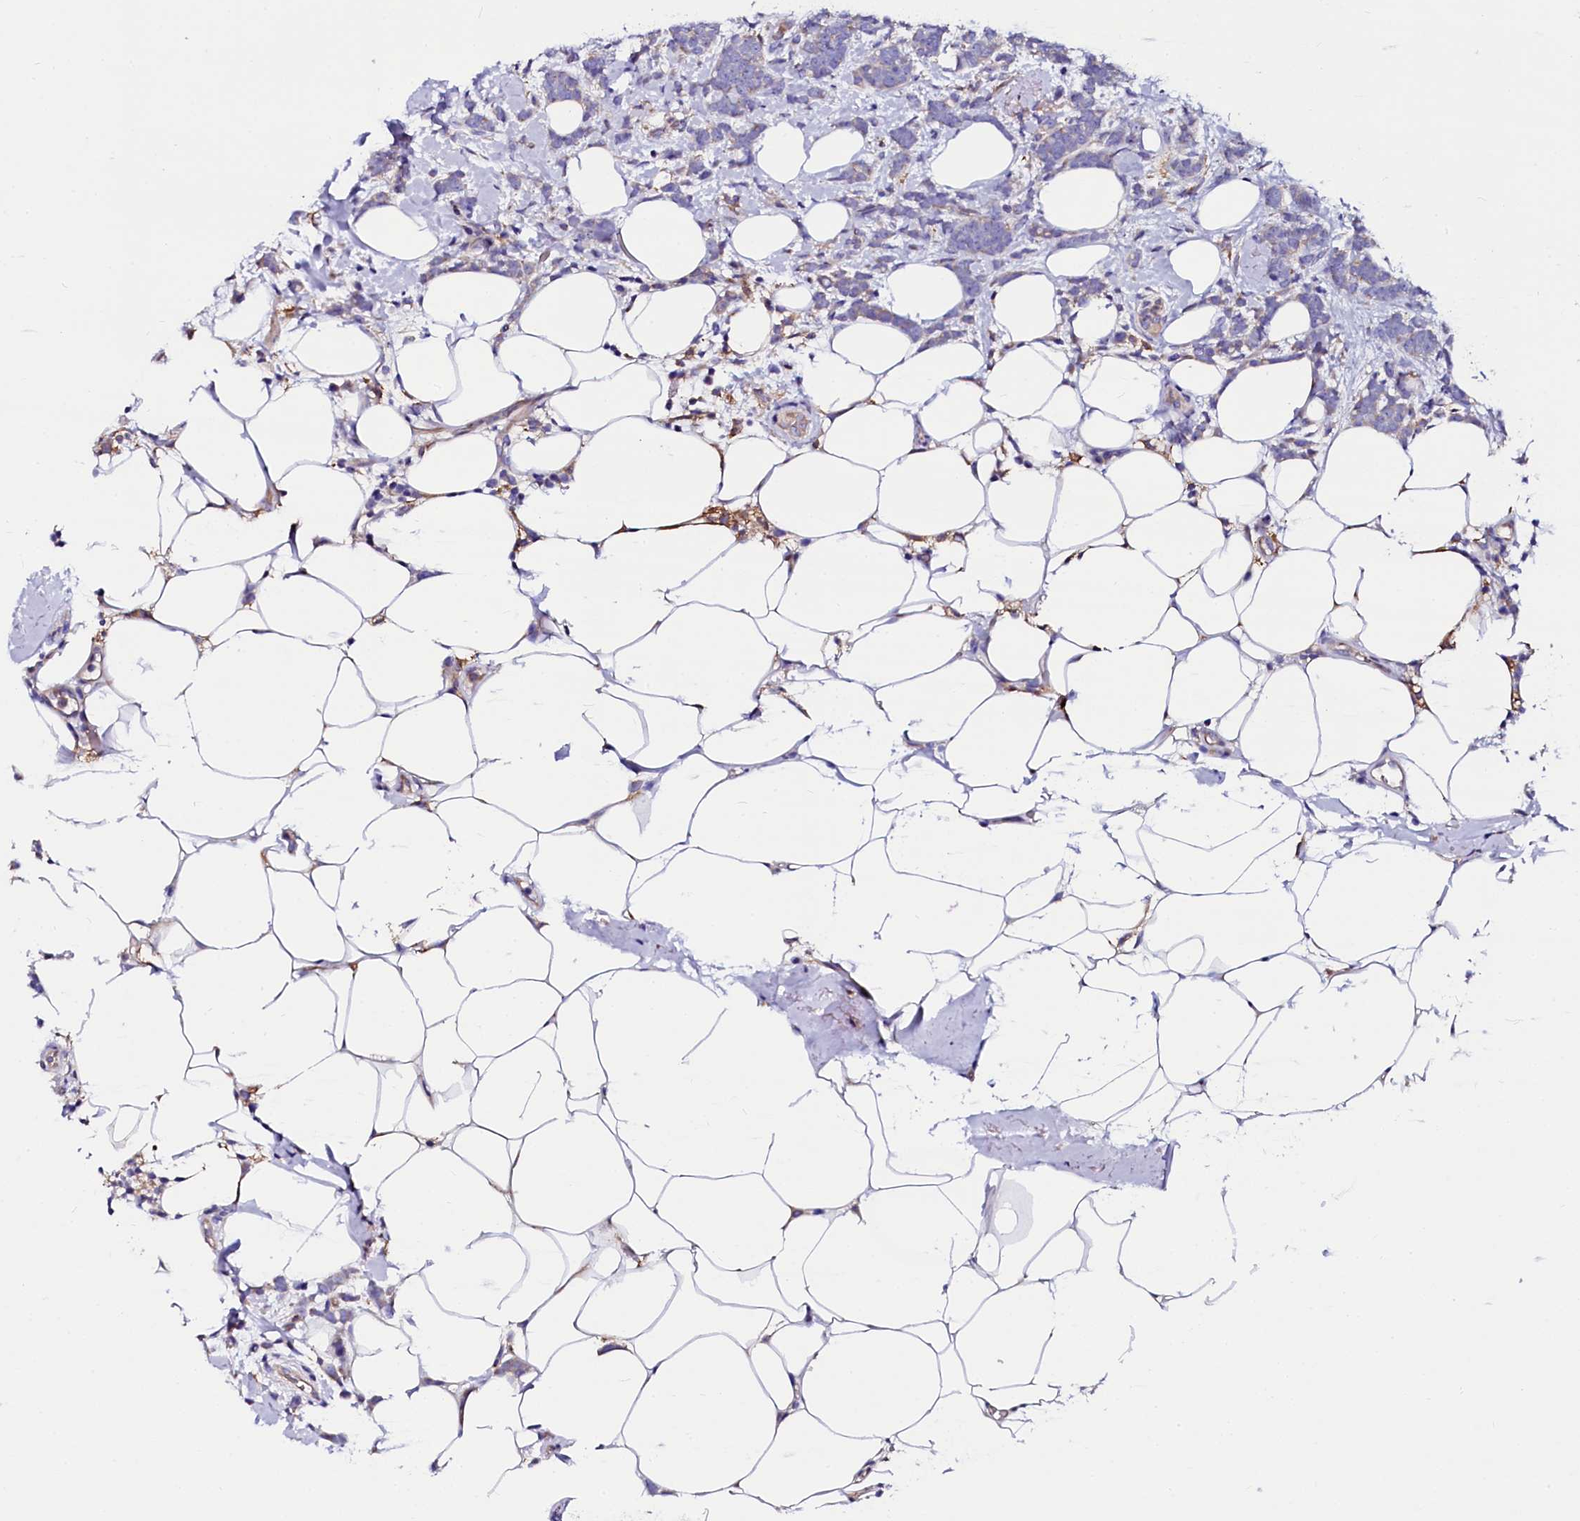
{"staining": {"intensity": "negative", "quantity": "none", "location": "none"}, "tissue": "breast cancer", "cell_type": "Tumor cells", "image_type": "cancer", "snomed": [{"axis": "morphology", "description": "Lobular carcinoma"}, {"axis": "topography", "description": "Breast"}], "caption": "Immunohistochemistry image of human breast cancer (lobular carcinoma) stained for a protein (brown), which displays no positivity in tumor cells. The staining was performed using DAB to visualize the protein expression in brown, while the nuclei were stained in blue with hematoxylin (Magnification: 20x).", "gene": "OTOL1", "patient": {"sex": "female", "age": 58}}